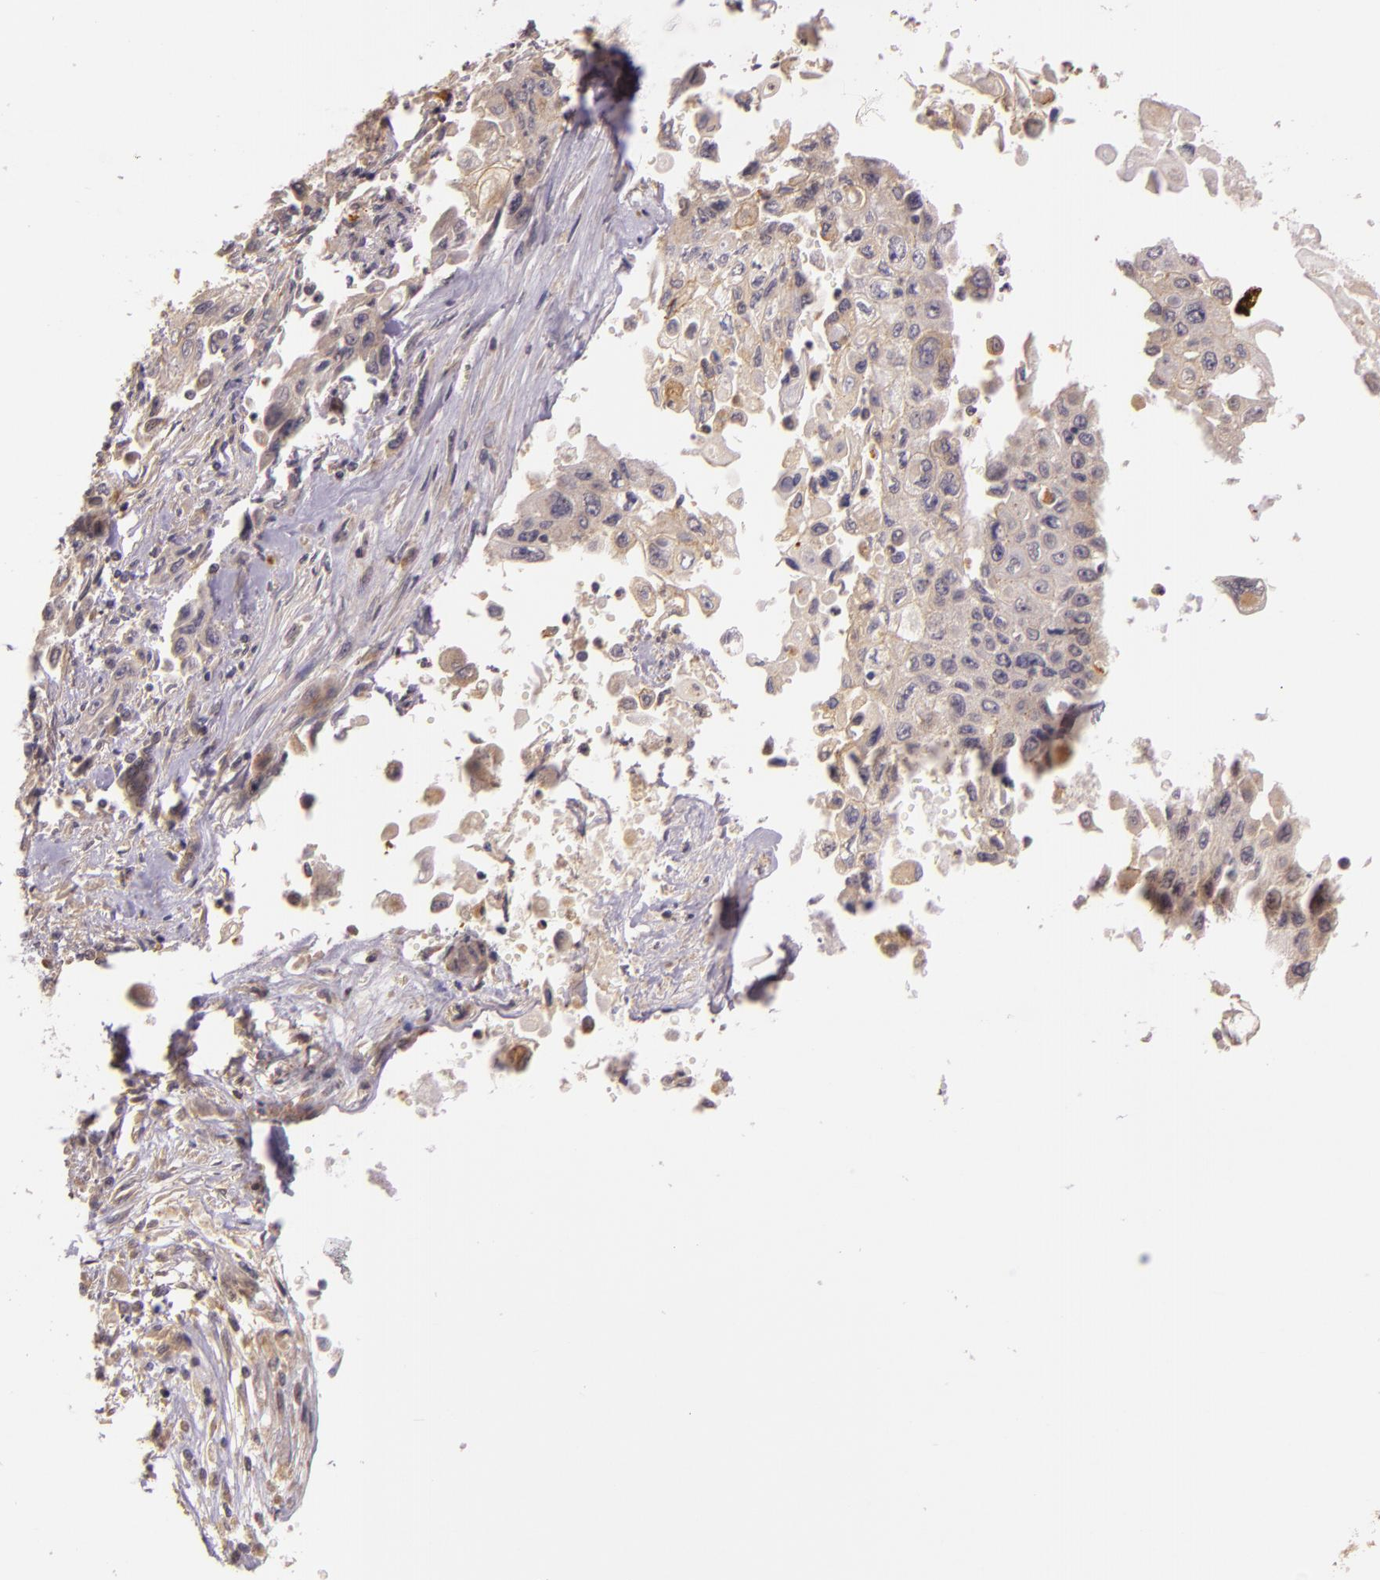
{"staining": {"intensity": "weak", "quantity": "25%-75%", "location": "cytoplasmic/membranous"}, "tissue": "pancreatic cancer", "cell_type": "Tumor cells", "image_type": "cancer", "snomed": [{"axis": "morphology", "description": "Adenocarcinoma, NOS"}, {"axis": "topography", "description": "Pancreas"}], "caption": "An immunohistochemistry (IHC) image of tumor tissue is shown. Protein staining in brown labels weak cytoplasmic/membranous positivity in adenocarcinoma (pancreatic) within tumor cells. (DAB (3,3'-diaminobenzidine) IHC with brightfield microscopy, high magnification).", "gene": "ARMH4", "patient": {"sex": "male", "age": 70}}